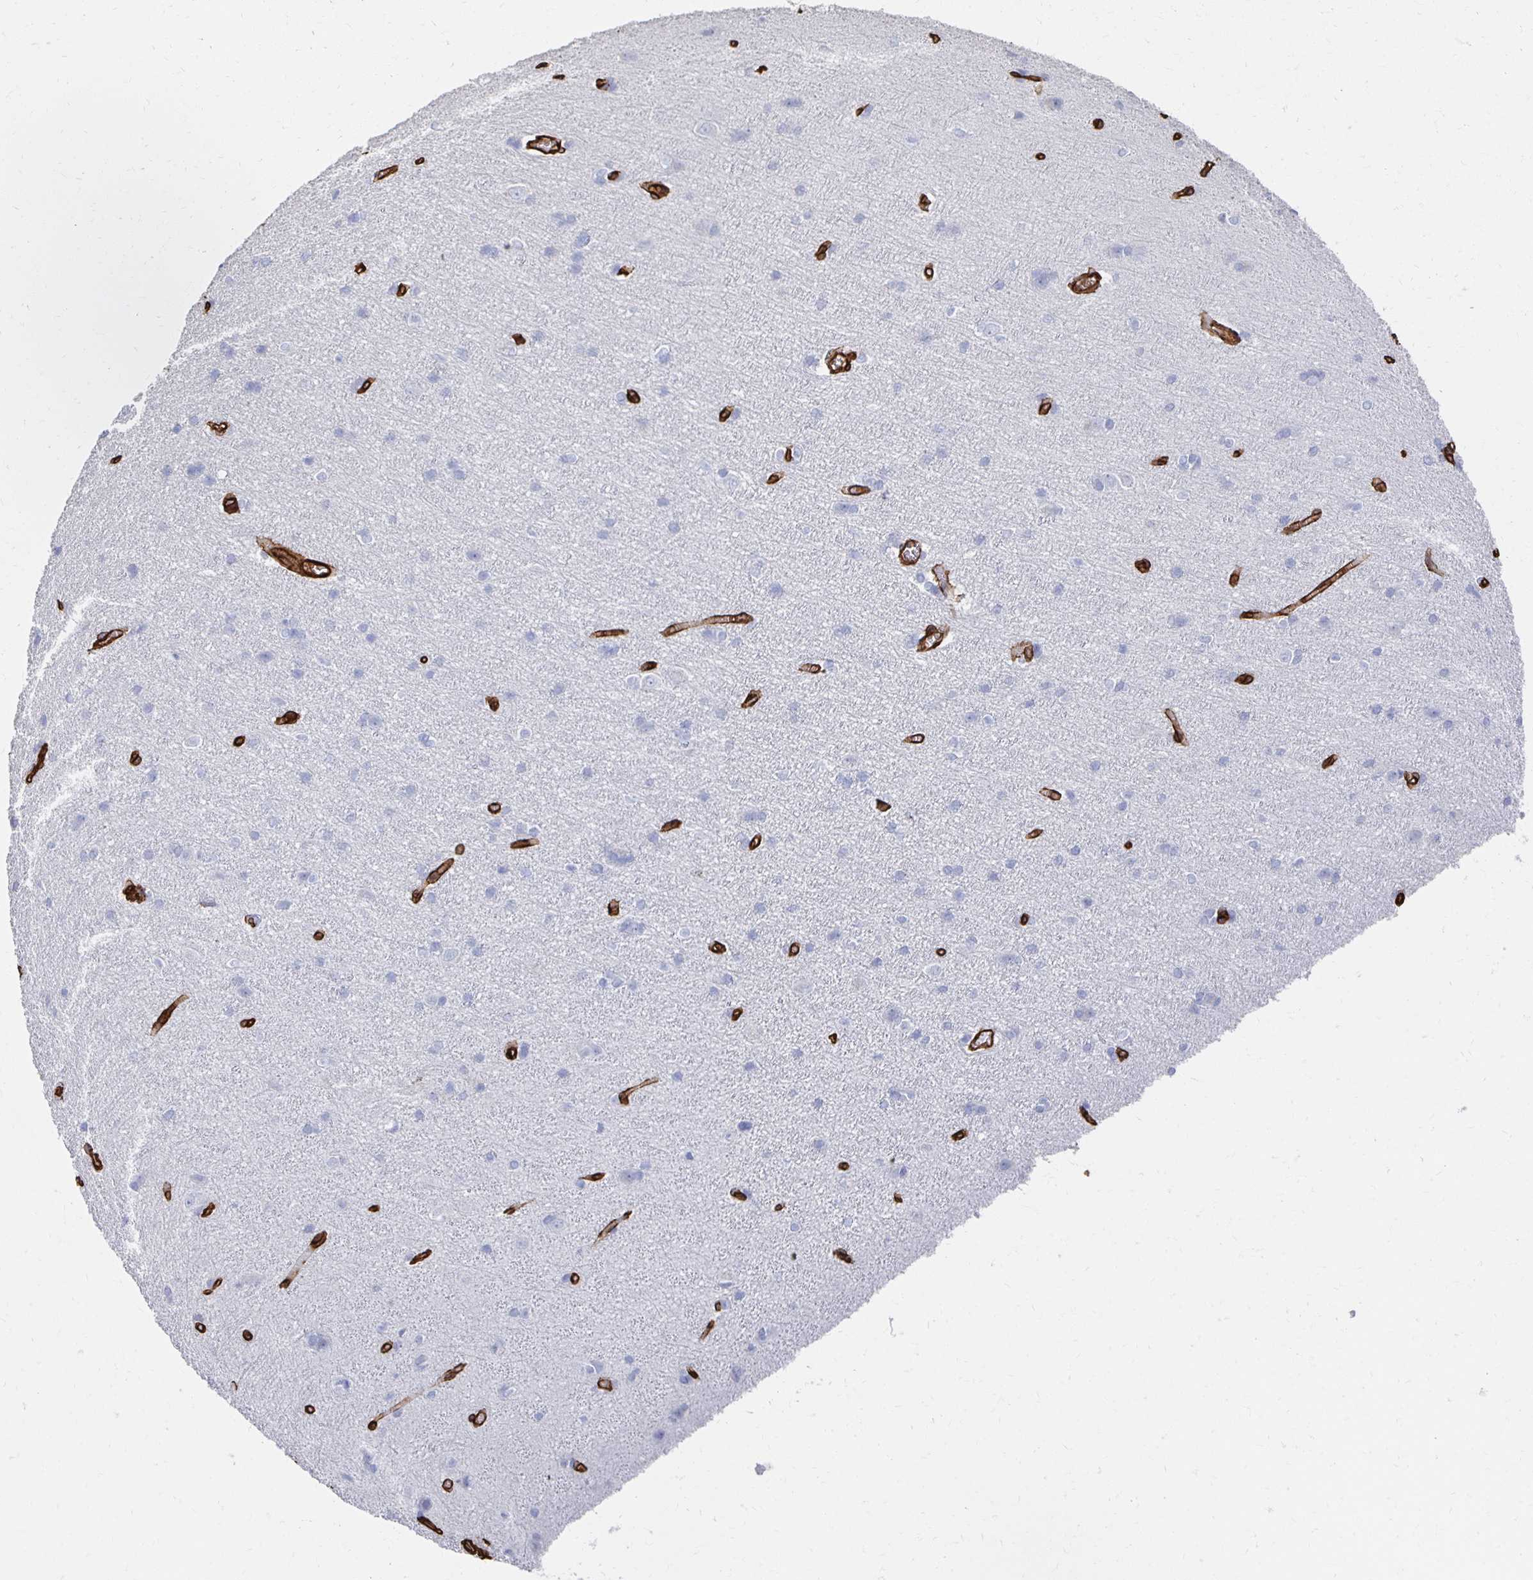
{"staining": {"intensity": "strong", "quantity": ">75%", "location": "cytoplasmic/membranous"}, "tissue": "cerebral cortex", "cell_type": "Endothelial cells", "image_type": "normal", "snomed": [{"axis": "morphology", "description": "Normal tissue, NOS"}, {"axis": "topography", "description": "Cerebral cortex"}], "caption": "High-power microscopy captured an IHC micrograph of normal cerebral cortex, revealing strong cytoplasmic/membranous expression in about >75% of endothelial cells. (Brightfield microscopy of DAB IHC at high magnification).", "gene": "VIPR2", "patient": {"sex": "male", "age": 37}}